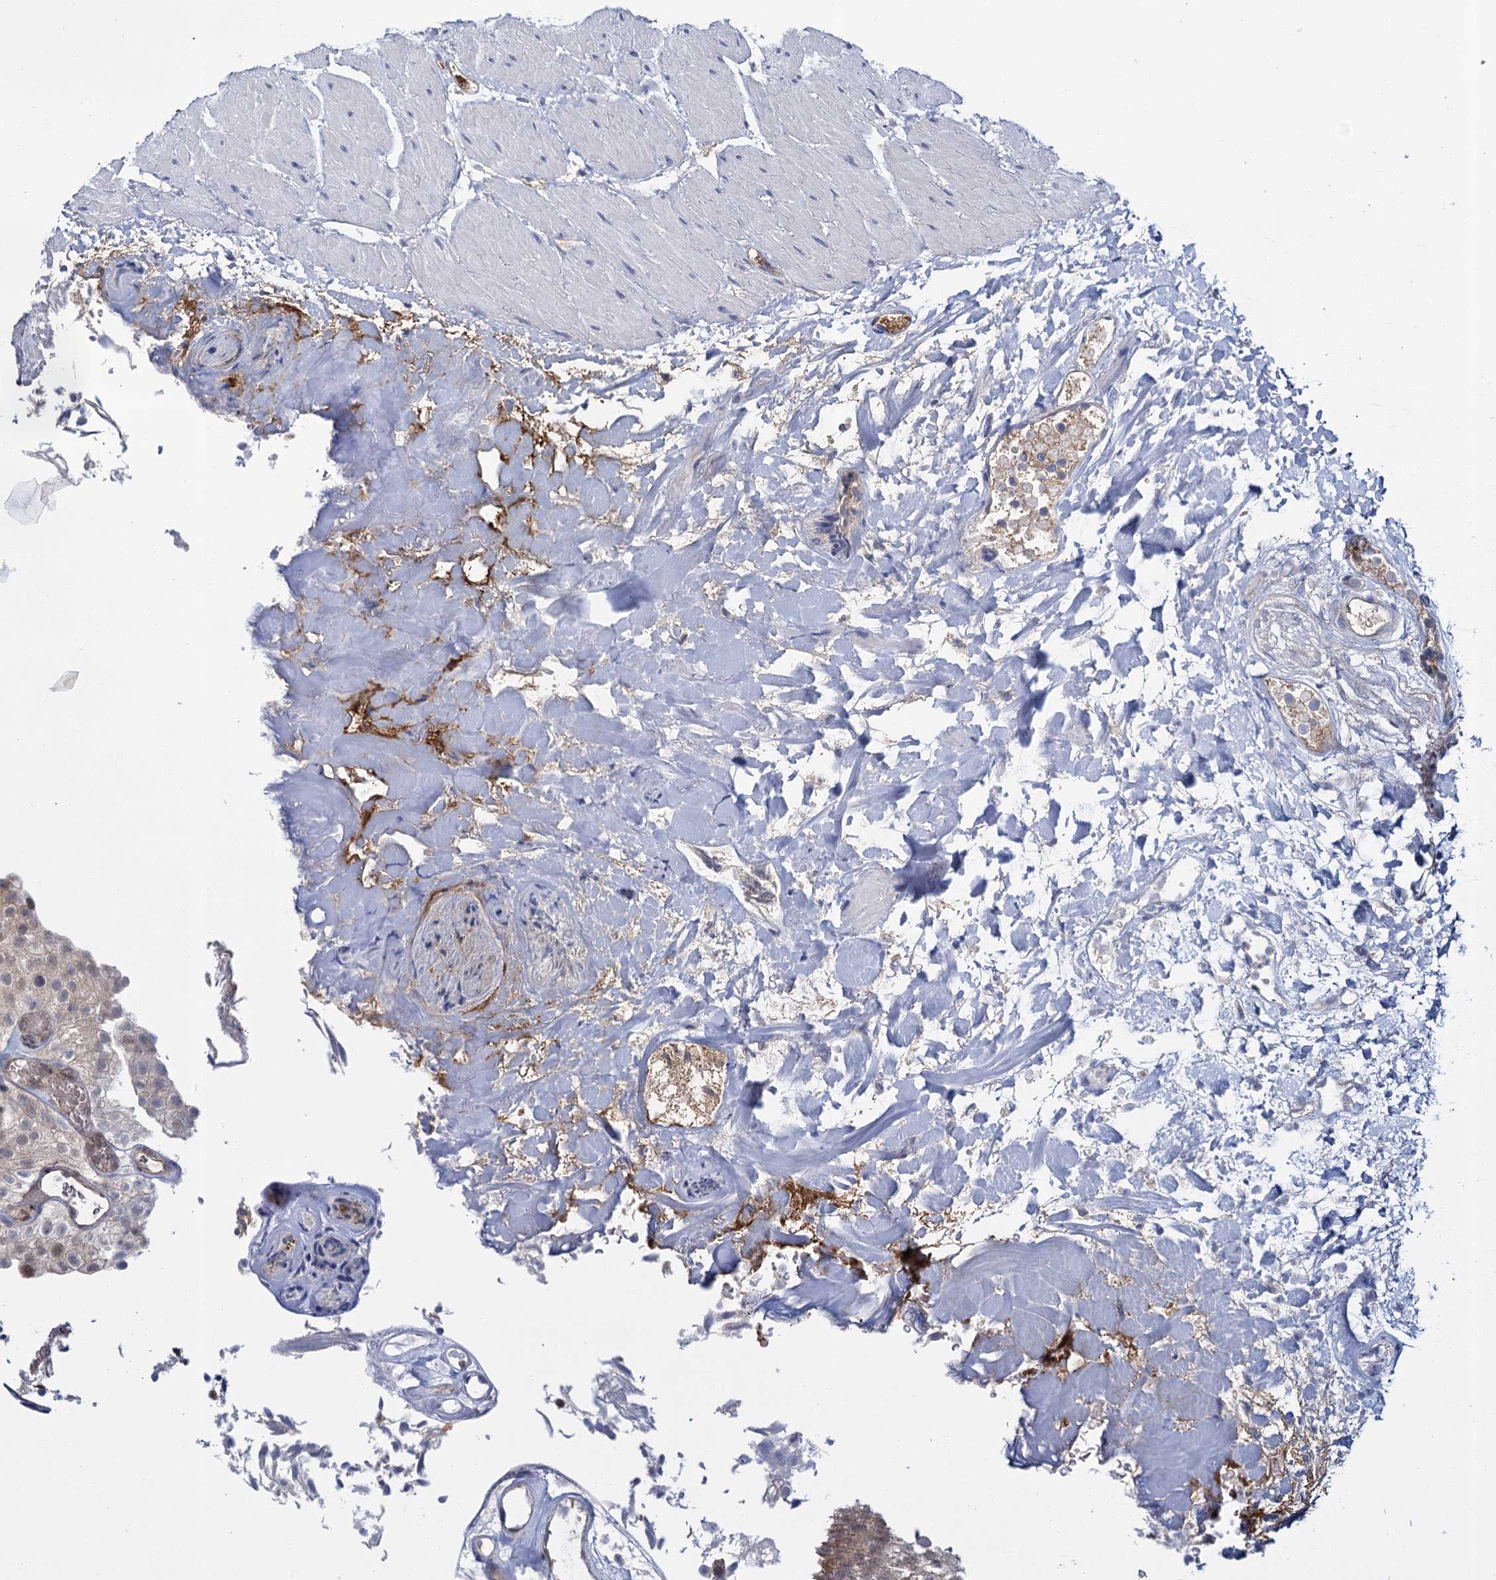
{"staining": {"intensity": "weak", "quantity": "<25%", "location": "cytoplasmic/membranous,nuclear"}, "tissue": "urothelial cancer", "cell_type": "Tumor cells", "image_type": "cancer", "snomed": [{"axis": "morphology", "description": "Urothelial carcinoma, Low grade"}, {"axis": "topography", "description": "Urinary bladder"}], "caption": "High magnification brightfield microscopy of urothelial cancer stained with DAB (3,3'-diaminobenzidine) (brown) and counterstained with hematoxylin (blue): tumor cells show no significant staining.", "gene": "GLO1", "patient": {"sex": "male", "age": 78}}